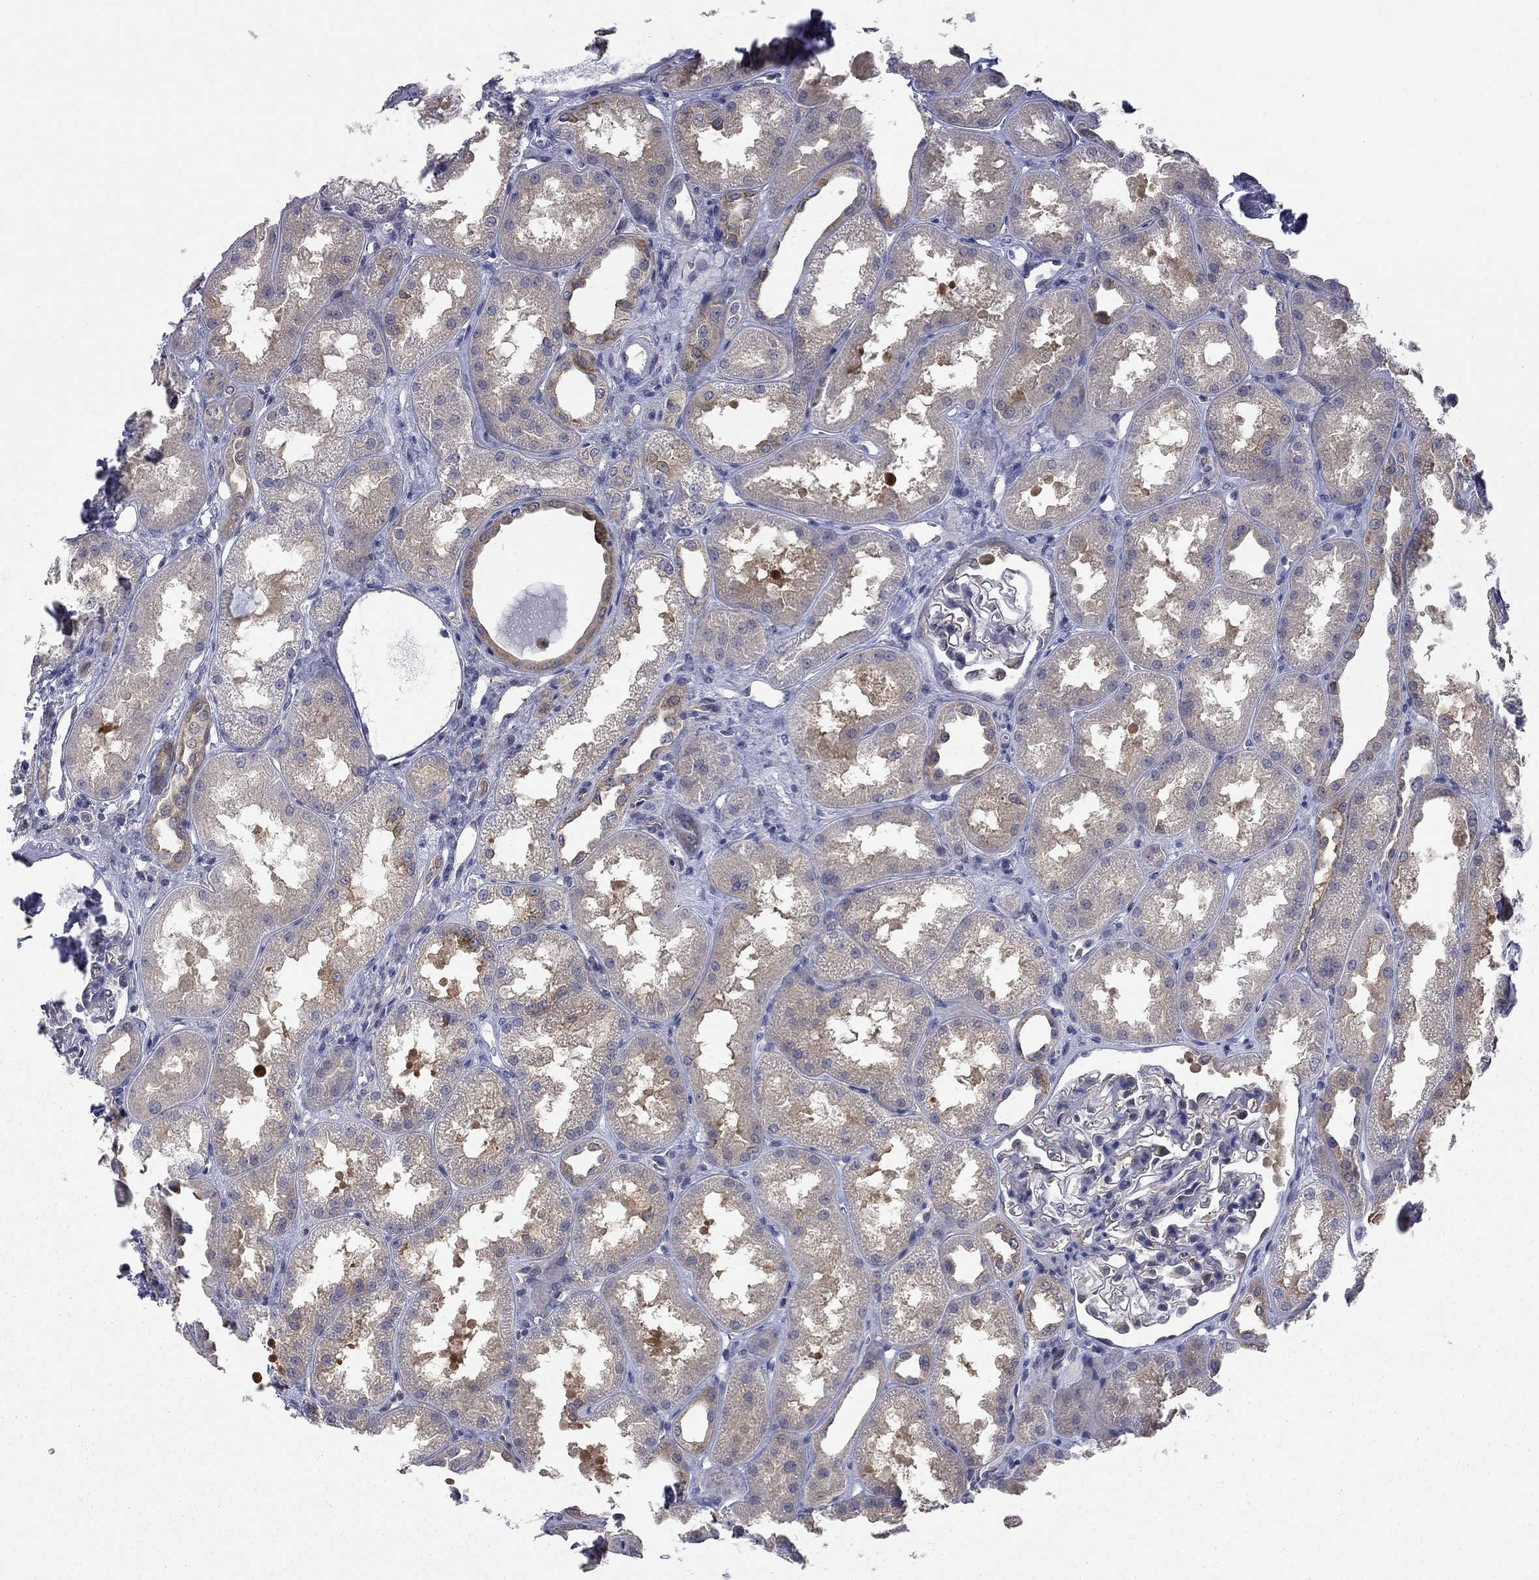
{"staining": {"intensity": "moderate", "quantity": "<25%", "location": "cytoplasmic/membranous"}, "tissue": "kidney", "cell_type": "Cells in tubules", "image_type": "normal", "snomed": [{"axis": "morphology", "description": "Normal tissue, NOS"}, {"axis": "topography", "description": "Kidney"}], "caption": "Kidney stained with DAB (3,3'-diaminobenzidine) immunohistochemistry displays low levels of moderate cytoplasmic/membranous expression in about <25% of cells in tubules.", "gene": "ENSG00000255639", "patient": {"sex": "male", "age": 61}}